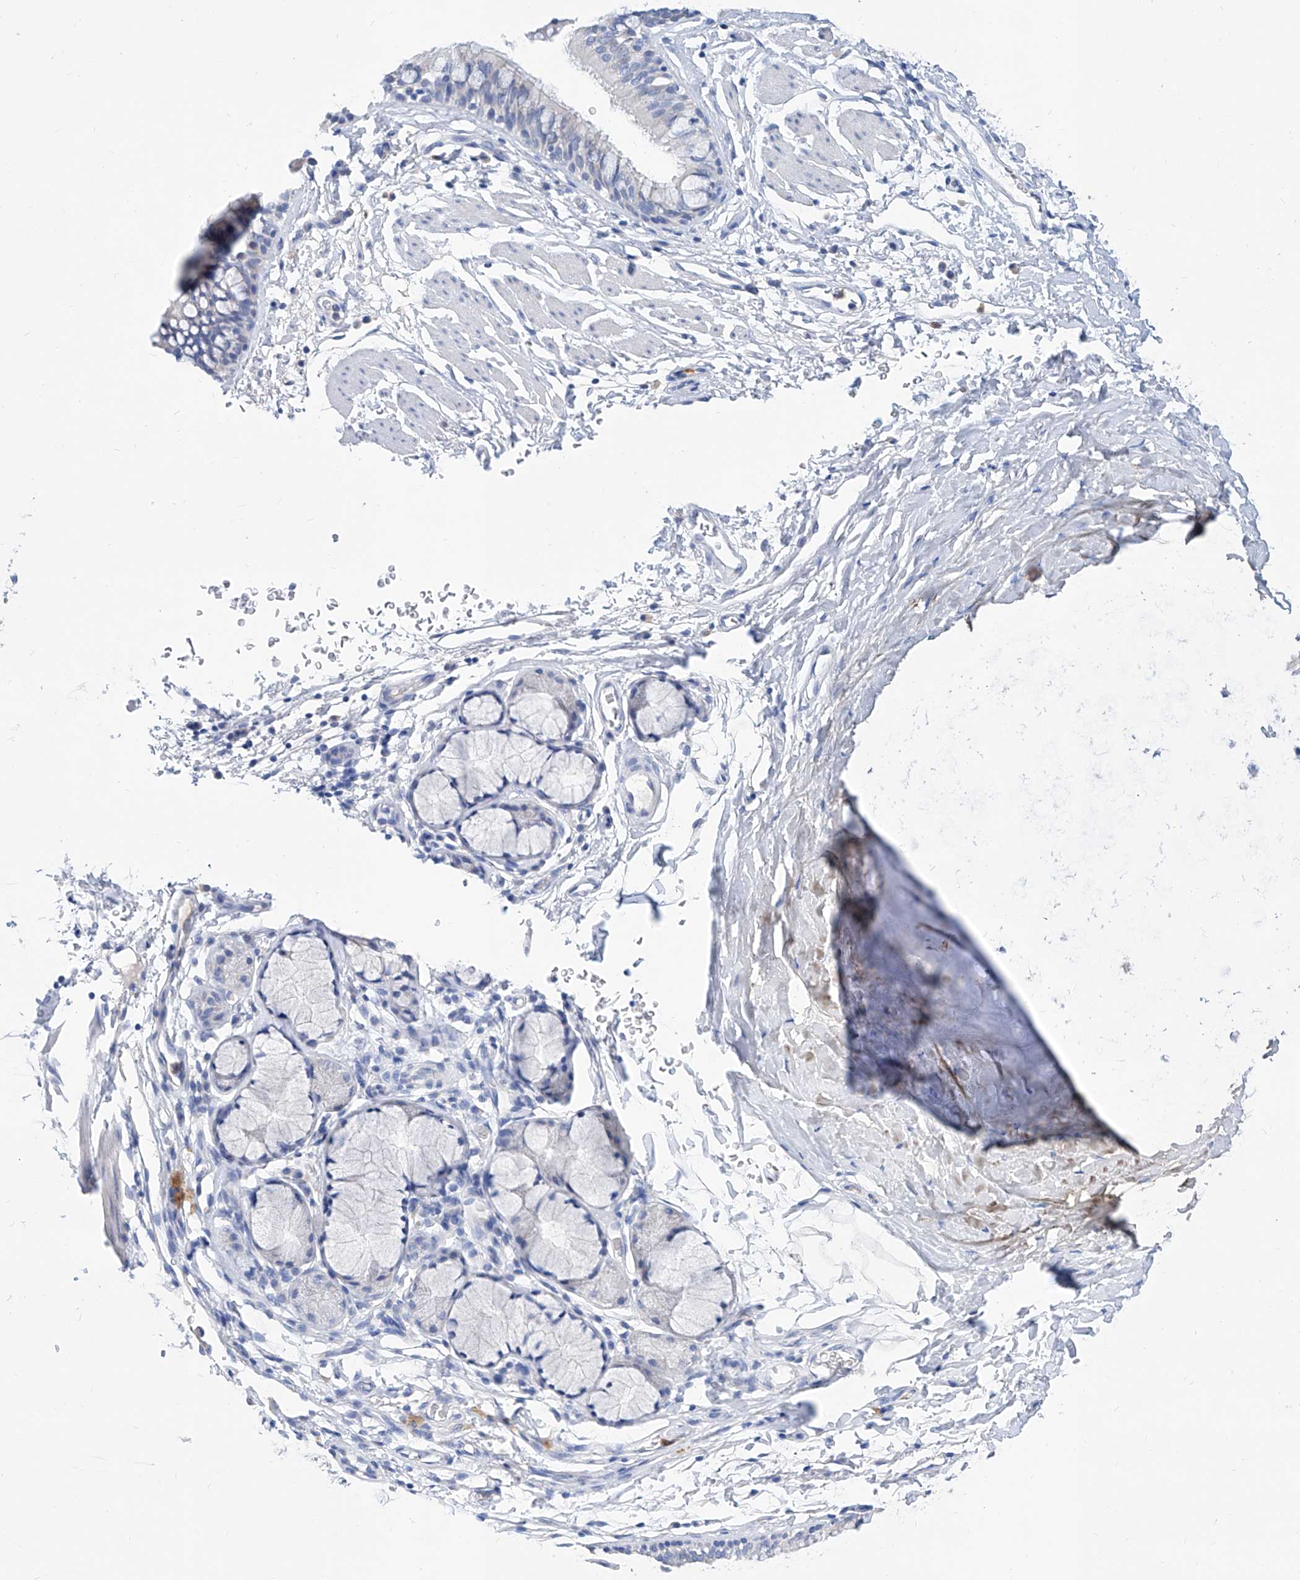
{"staining": {"intensity": "negative", "quantity": "none", "location": "none"}, "tissue": "bronchus", "cell_type": "Respiratory epithelial cells", "image_type": "normal", "snomed": [{"axis": "morphology", "description": "Normal tissue, NOS"}, {"axis": "topography", "description": "Cartilage tissue"}, {"axis": "topography", "description": "Bronchus"}], "caption": "Histopathology image shows no protein positivity in respiratory epithelial cells of unremarkable bronchus.", "gene": "SLC25A29", "patient": {"sex": "female", "age": 36}}